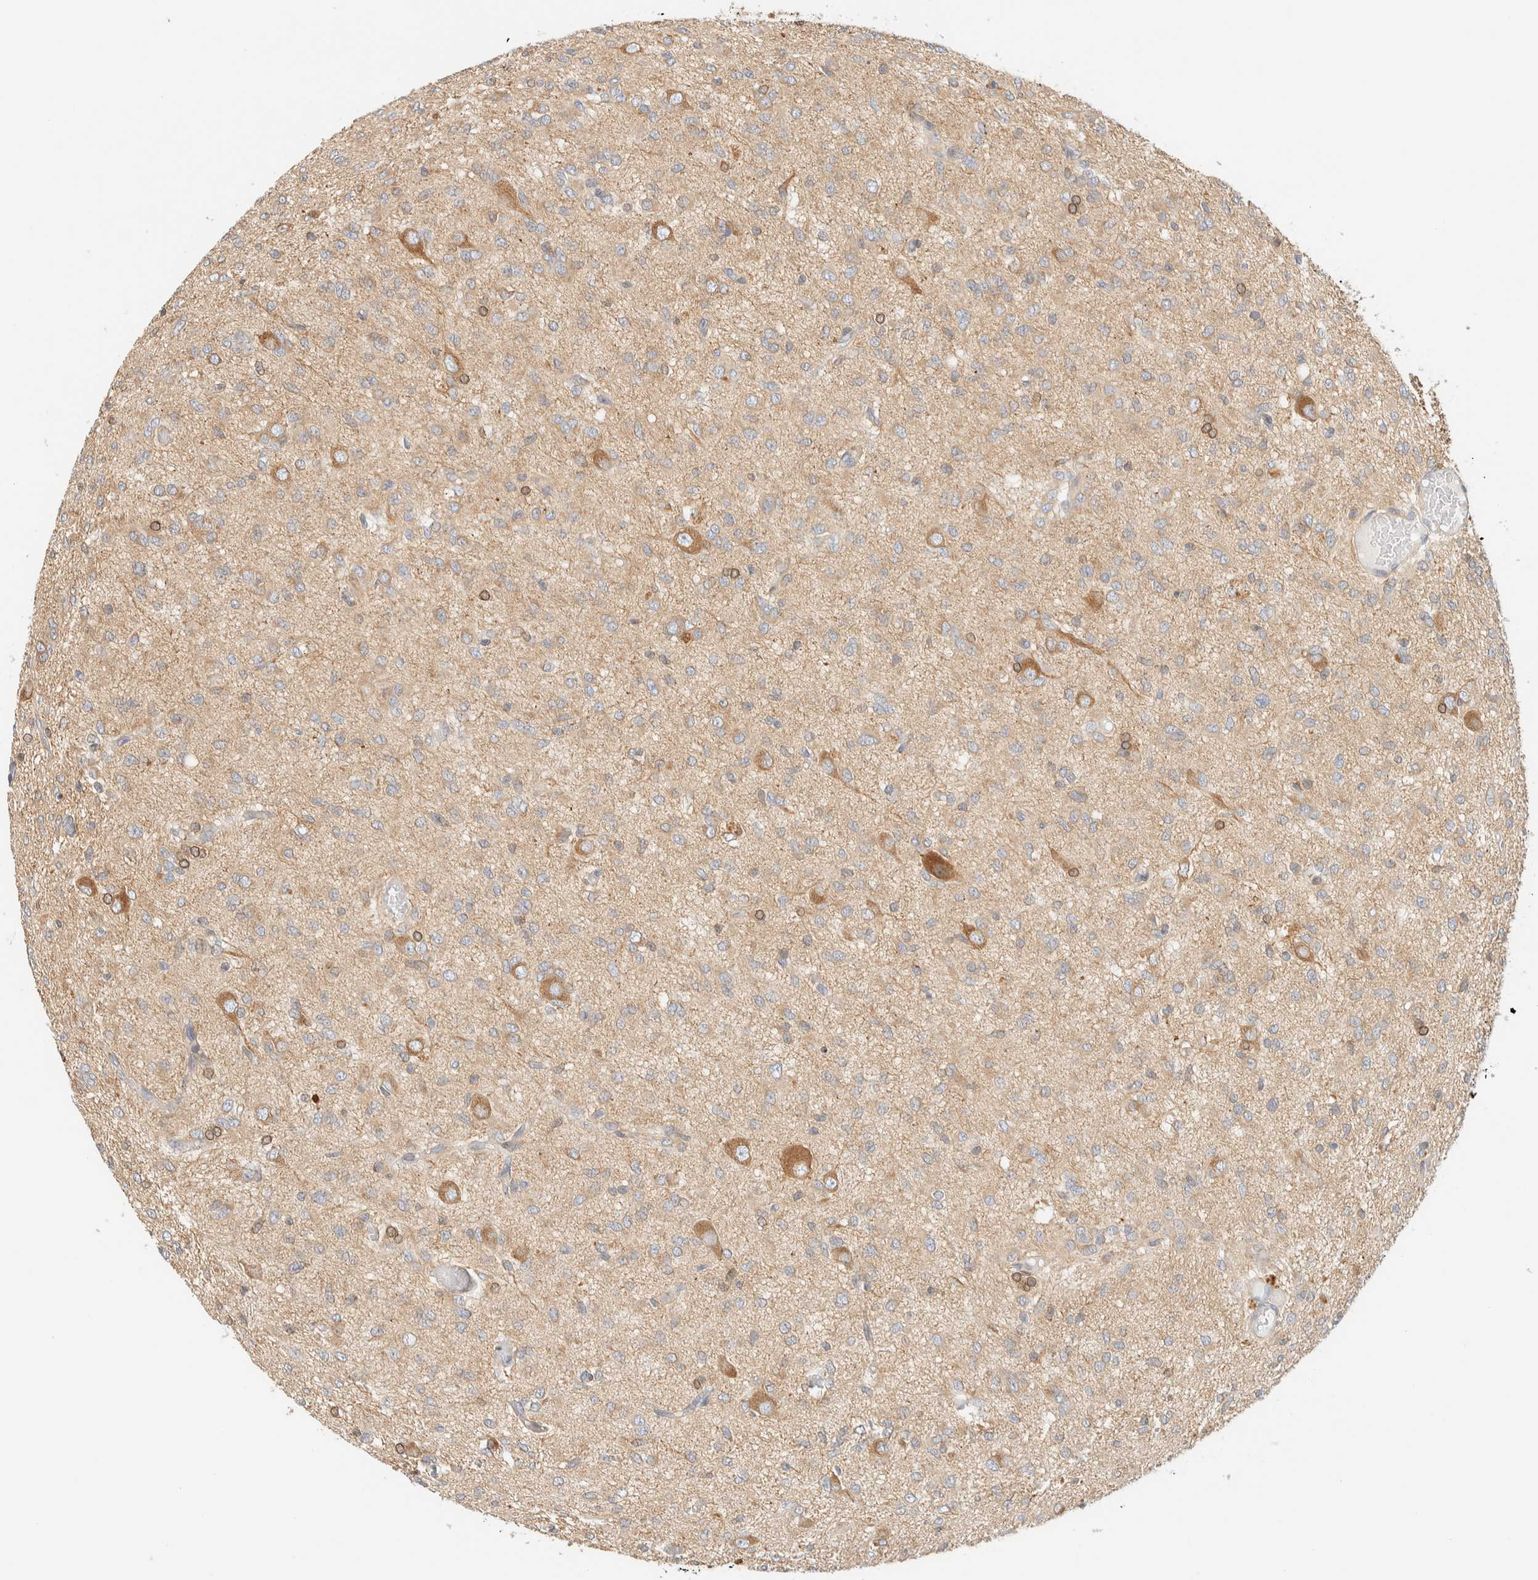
{"staining": {"intensity": "weak", "quantity": ">75%", "location": "cytoplasmic/membranous"}, "tissue": "glioma", "cell_type": "Tumor cells", "image_type": "cancer", "snomed": [{"axis": "morphology", "description": "Glioma, malignant, High grade"}, {"axis": "topography", "description": "Brain"}], "caption": "Protein positivity by immunohistochemistry exhibits weak cytoplasmic/membranous staining in approximately >75% of tumor cells in malignant high-grade glioma.", "gene": "NT5C", "patient": {"sex": "female", "age": 59}}